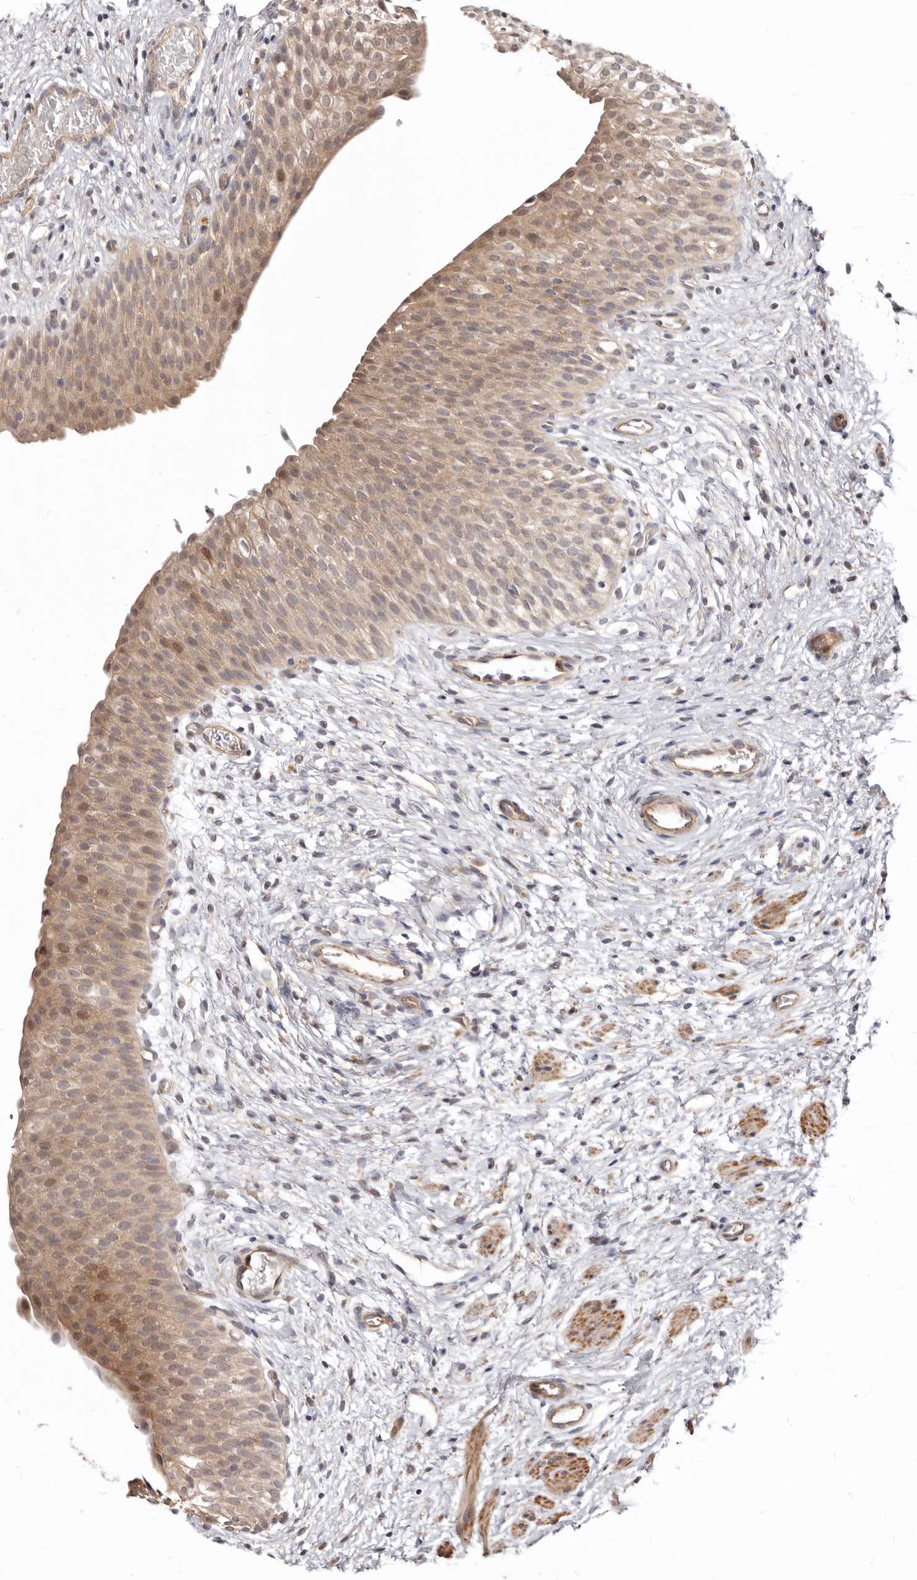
{"staining": {"intensity": "moderate", "quantity": ">75%", "location": "cytoplasmic/membranous,nuclear"}, "tissue": "urinary bladder", "cell_type": "Urothelial cells", "image_type": "normal", "snomed": [{"axis": "morphology", "description": "Normal tissue, NOS"}, {"axis": "topography", "description": "Urinary bladder"}], "caption": "Immunohistochemical staining of unremarkable human urinary bladder exhibits >75% levels of moderate cytoplasmic/membranous,nuclear protein expression in about >75% of urothelial cells. (DAB IHC with brightfield microscopy, high magnification).", "gene": "GPATCH4", "patient": {"sex": "male", "age": 1}}